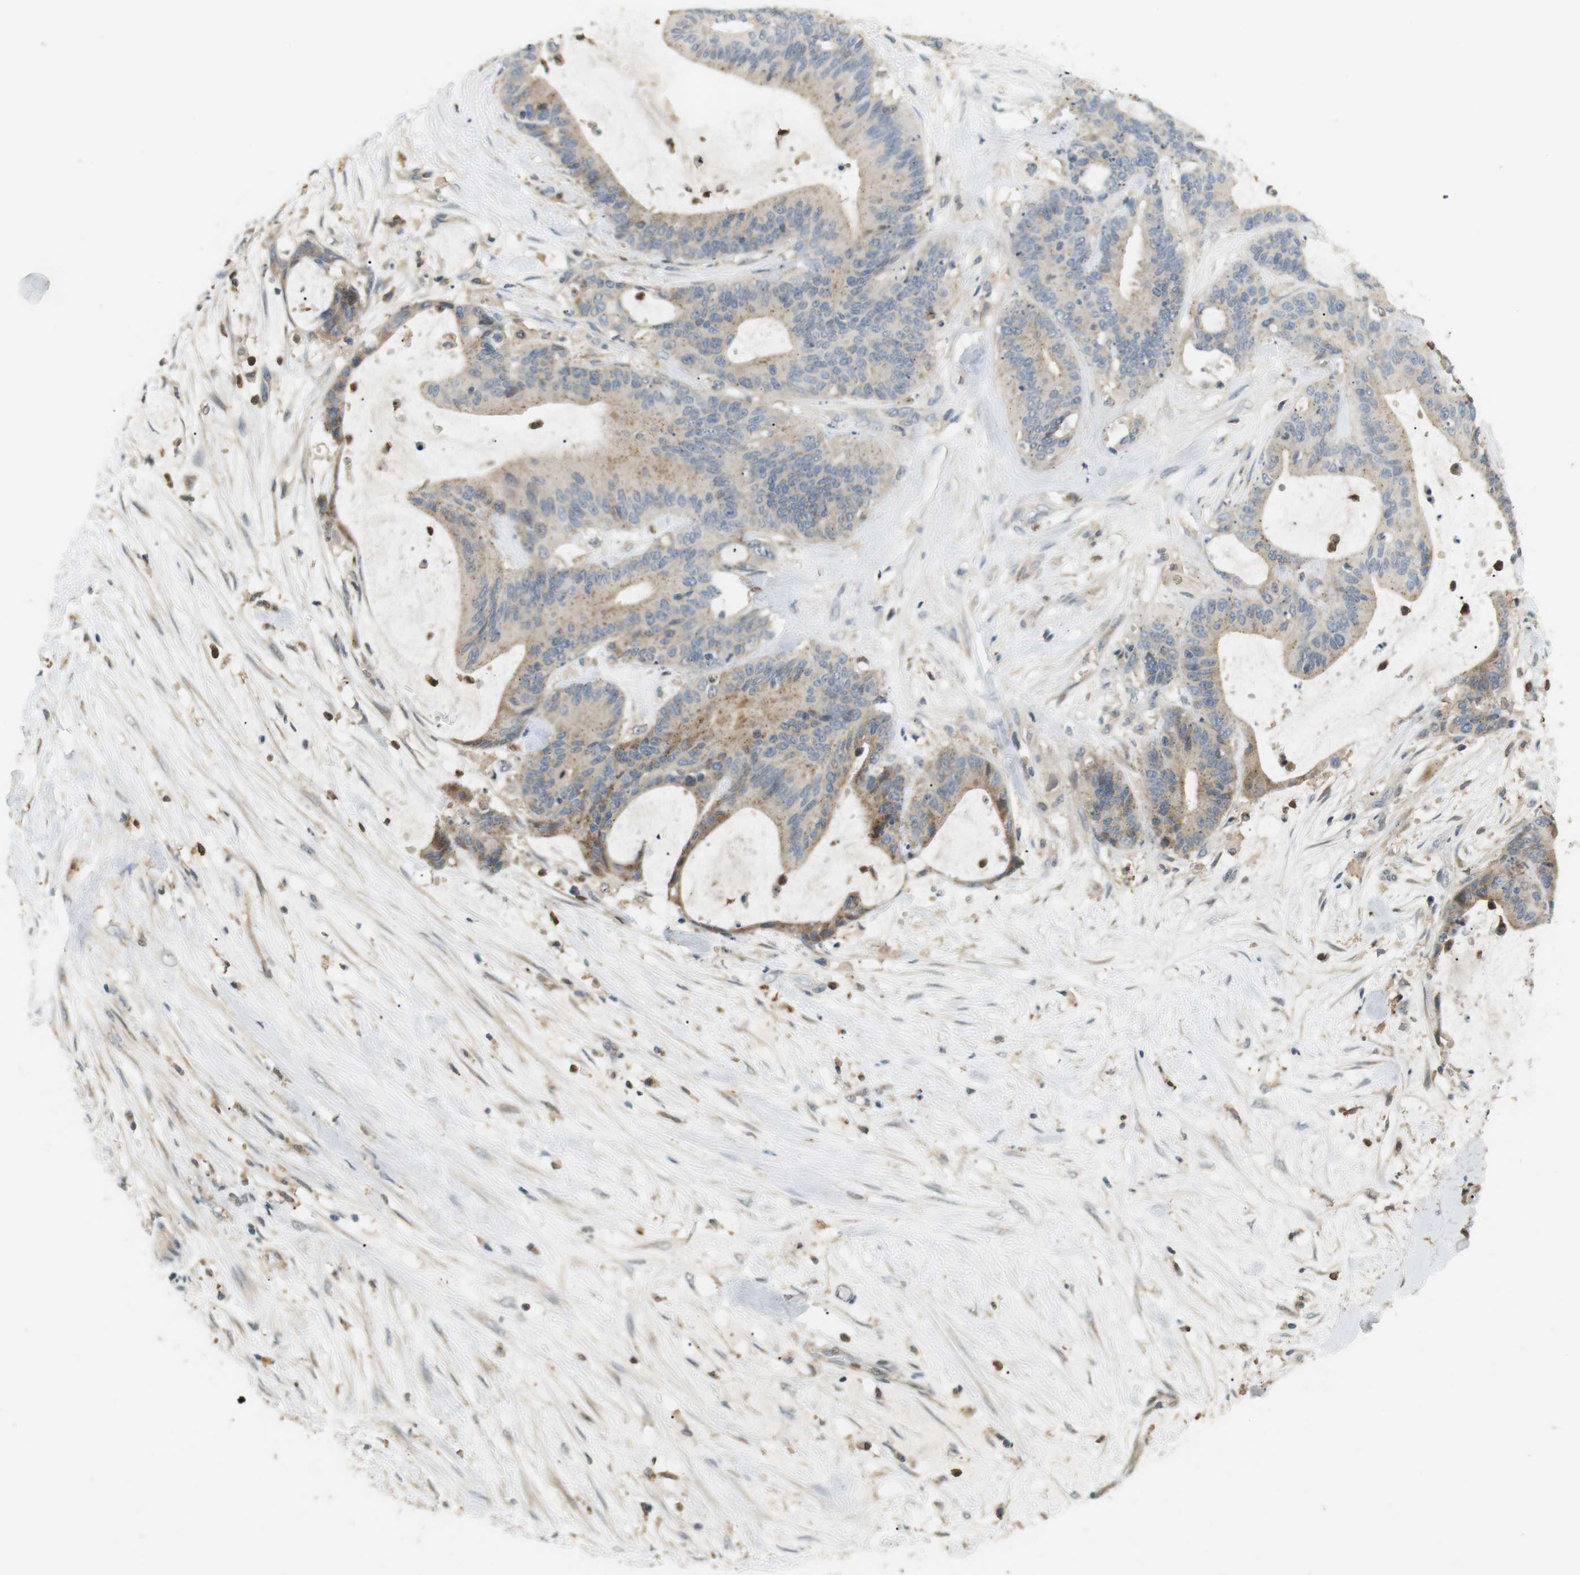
{"staining": {"intensity": "weak", "quantity": ">75%", "location": "cytoplasmic/membranous"}, "tissue": "liver cancer", "cell_type": "Tumor cells", "image_type": "cancer", "snomed": [{"axis": "morphology", "description": "Cholangiocarcinoma"}, {"axis": "topography", "description": "Liver"}], "caption": "Immunohistochemical staining of human cholangiocarcinoma (liver) displays low levels of weak cytoplasmic/membranous protein expression in about >75% of tumor cells. (IHC, brightfield microscopy, high magnification).", "gene": "P2RY1", "patient": {"sex": "female", "age": 73}}